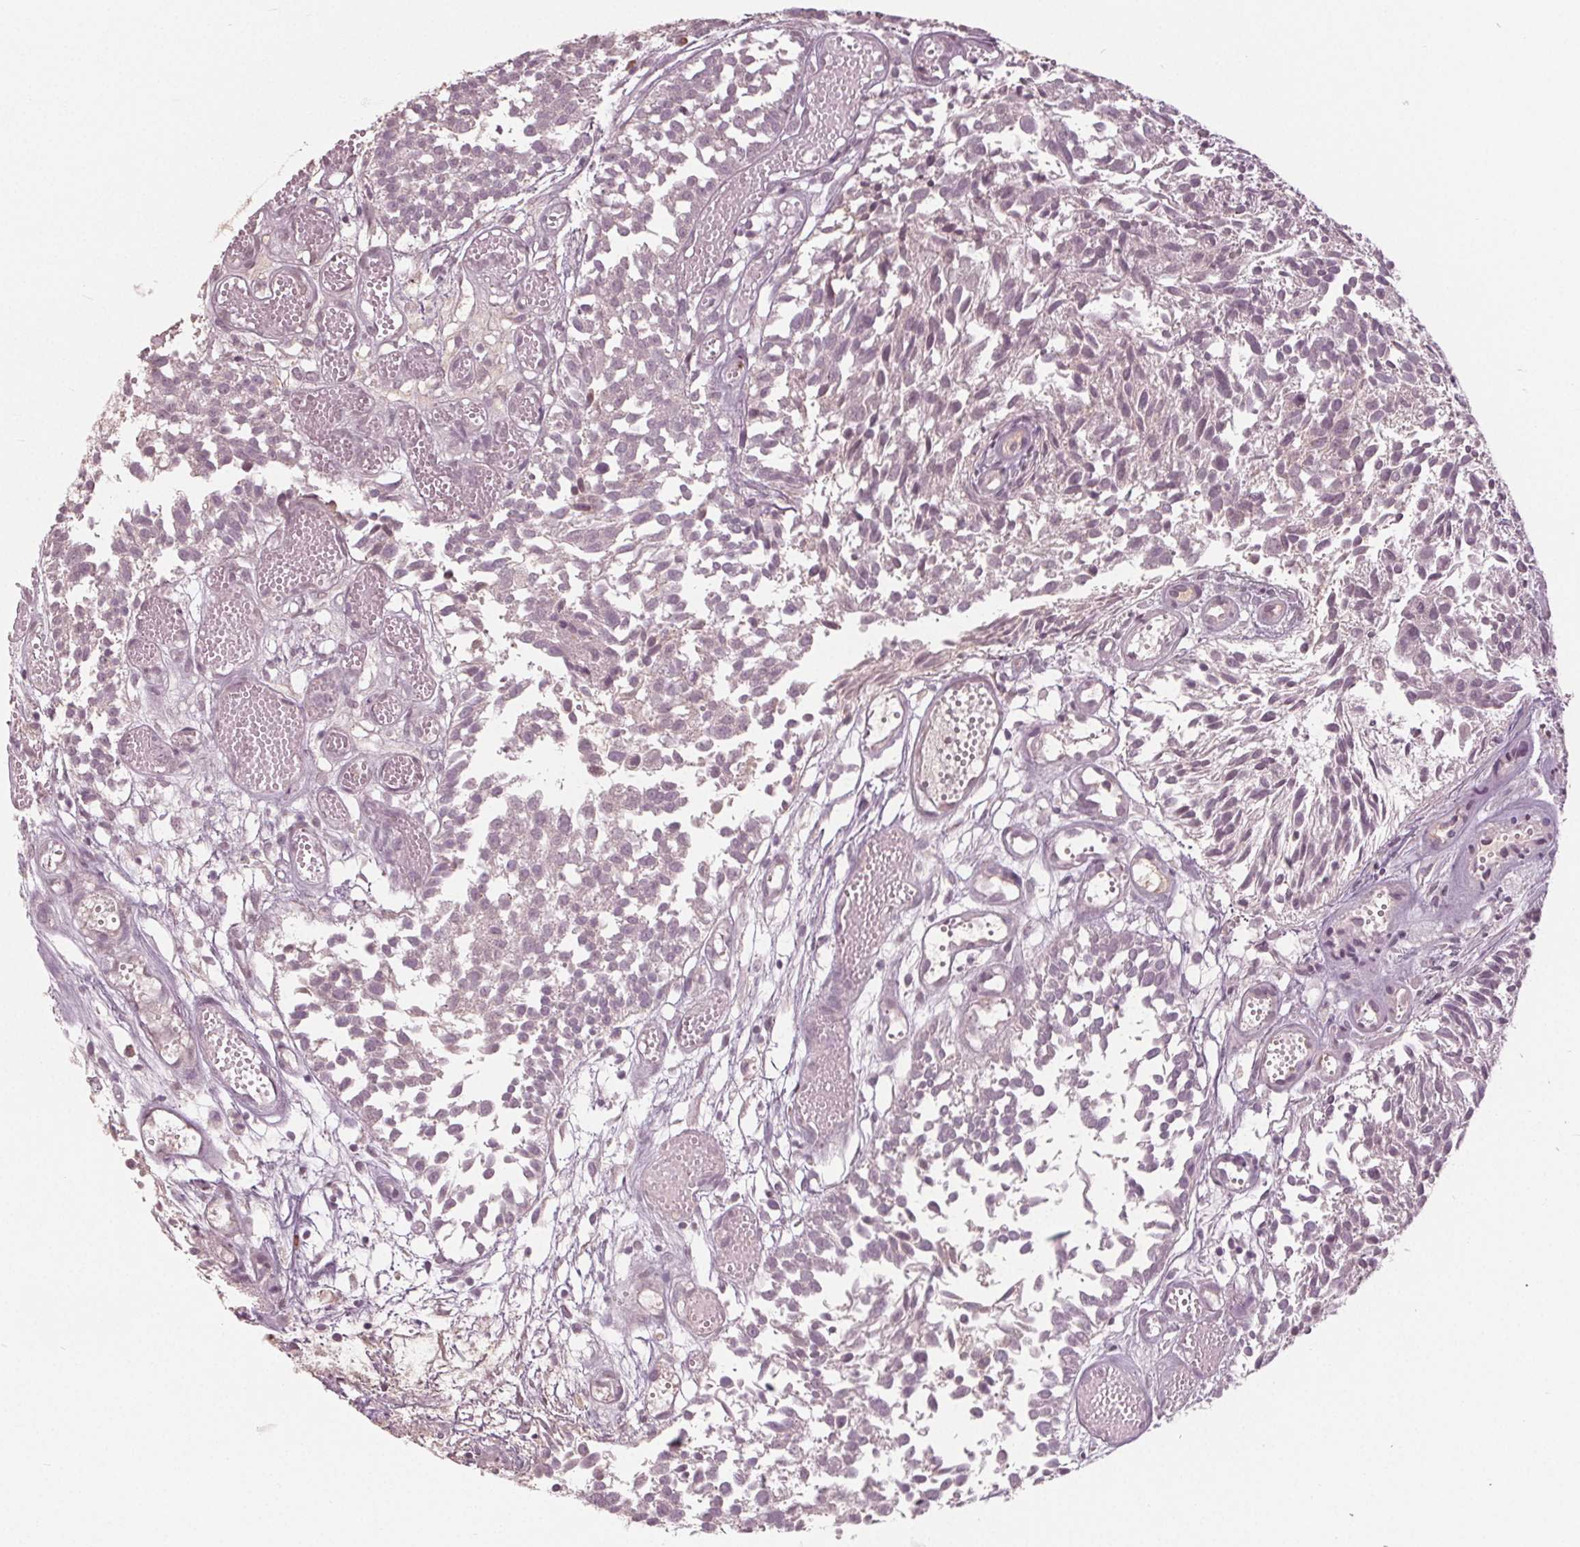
{"staining": {"intensity": "negative", "quantity": "none", "location": "none"}, "tissue": "urothelial cancer", "cell_type": "Tumor cells", "image_type": "cancer", "snomed": [{"axis": "morphology", "description": "Urothelial carcinoma, Low grade"}, {"axis": "topography", "description": "Urinary bladder"}], "caption": "Tumor cells are negative for brown protein staining in urothelial cancer.", "gene": "CXCL16", "patient": {"sex": "male", "age": 70}}